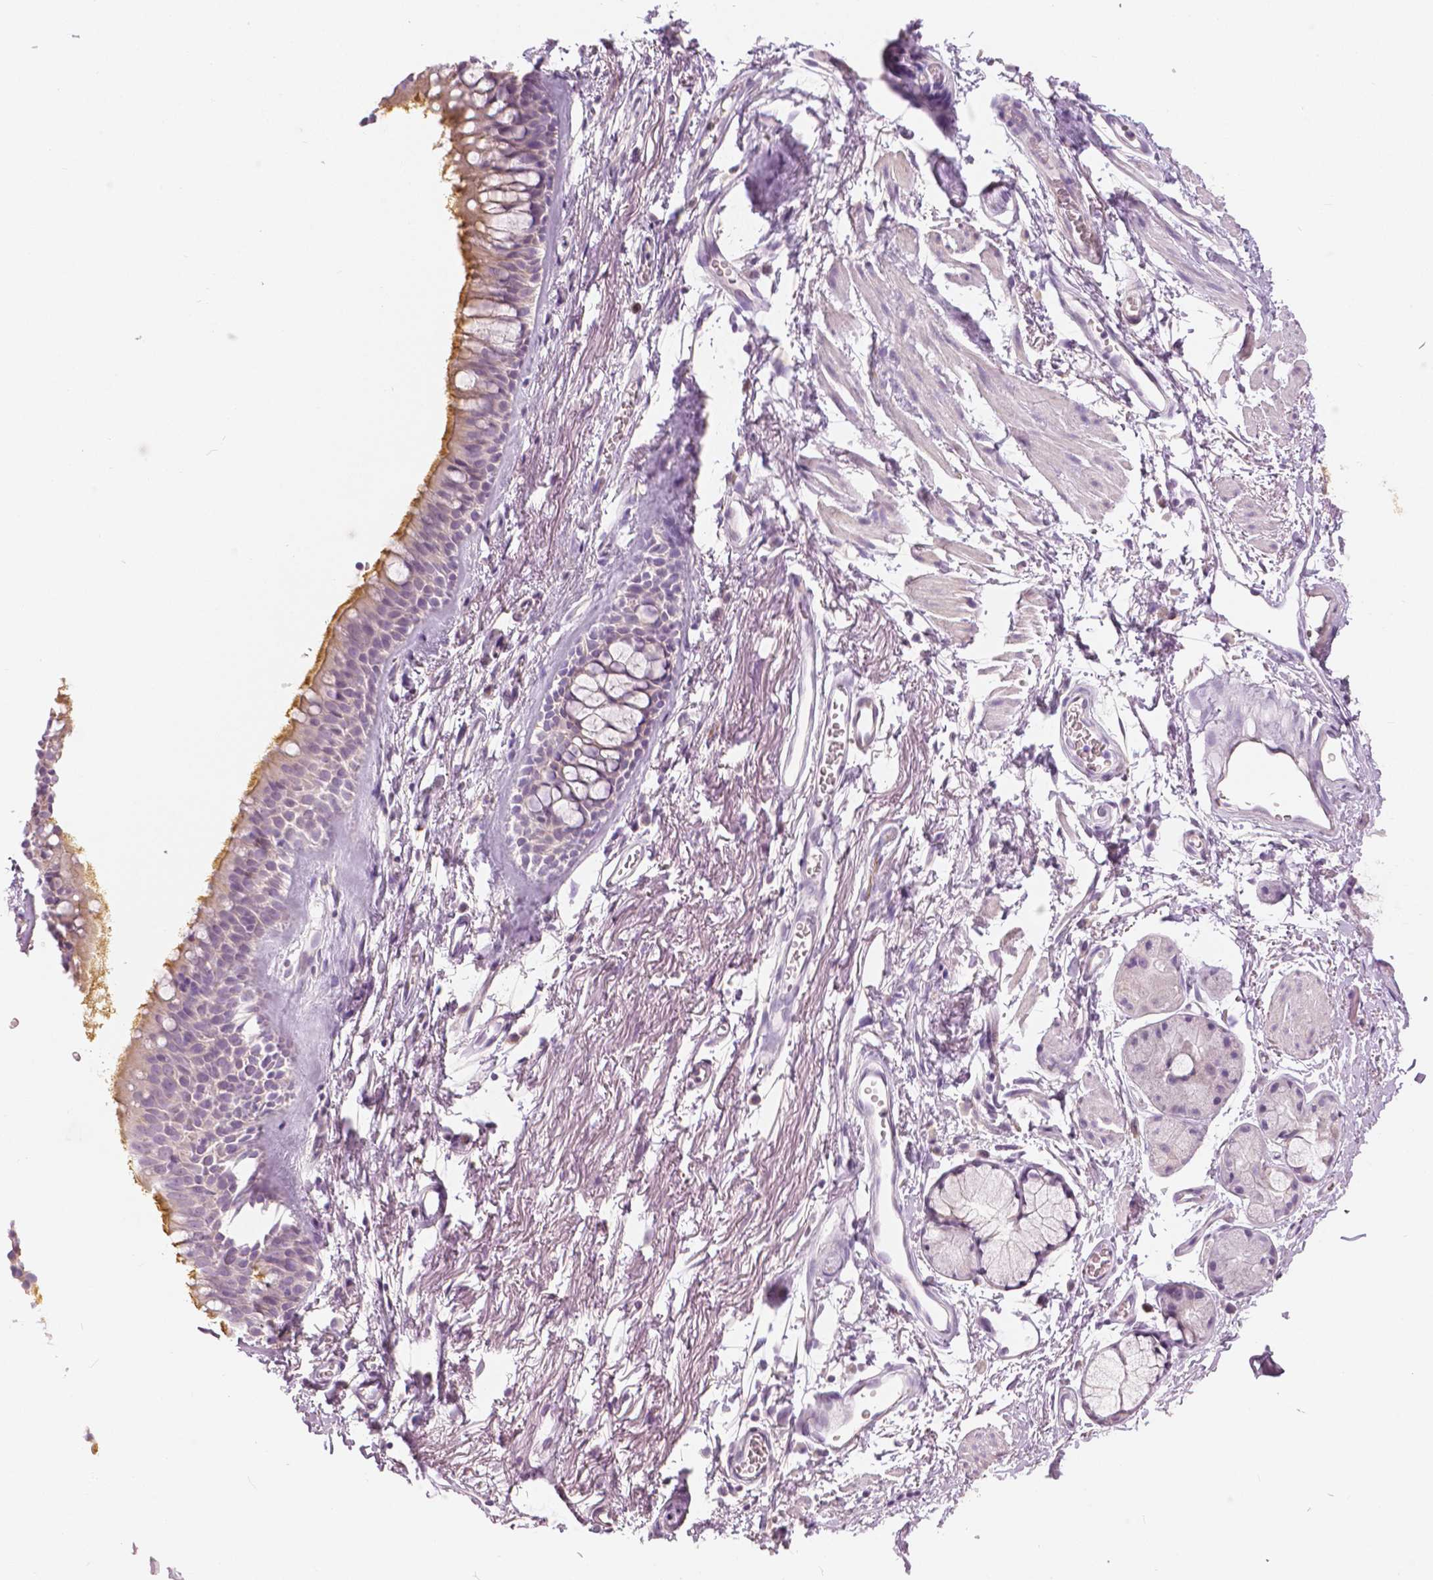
{"staining": {"intensity": "negative", "quantity": "none", "location": "none"}, "tissue": "soft tissue", "cell_type": "Fibroblasts", "image_type": "normal", "snomed": [{"axis": "morphology", "description": "Normal tissue, NOS"}, {"axis": "topography", "description": "Cartilage tissue"}, {"axis": "topography", "description": "Bronchus"}], "caption": "IHC histopathology image of unremarkable soft tissue: soft tissue stained with DAB reveals no significant protein expression in fibroblasts.", "gene": "SLC24A1", "patient": {"sex": "female", "age": 79}}